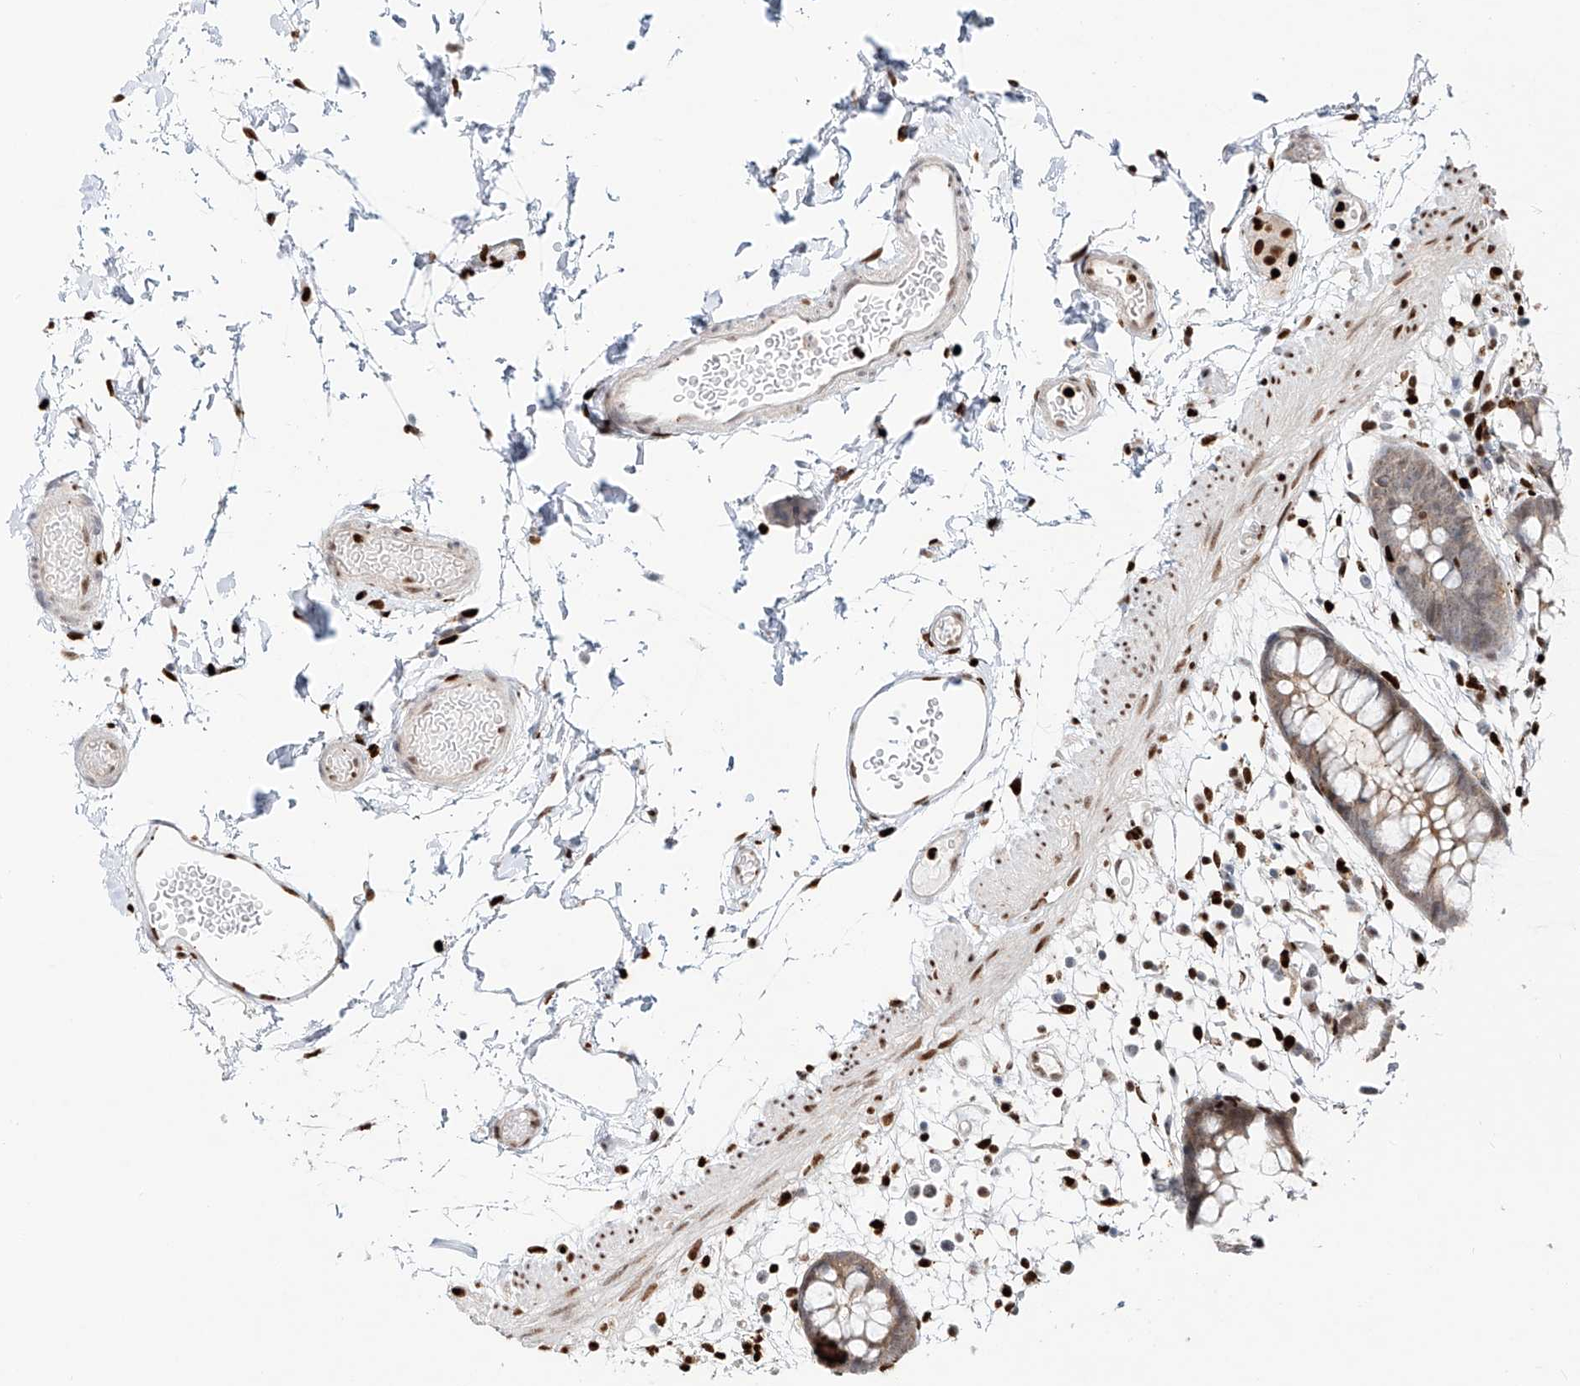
{"staining": {"intensity": "weak", "quantity": ">75%", "location": "cytoplasmic/membranous"}, "tissue": "colon", "cell_type": "Endothelial cells", "image_type": "normal", "snomed": [{"axis": "morphology", "description": "Normal tissue, NOS"}, {"axis": "topography", "description": "Colon"}], "caption": "Weak cytoplasmic/membranous protein expression is seen in about >75% of endothelial cells in colon. (DAB = brown stain, brightfield microscopy at high magnification).", "gene": "DZIP1L", "patient": {"sex": "male", "age": 56}}